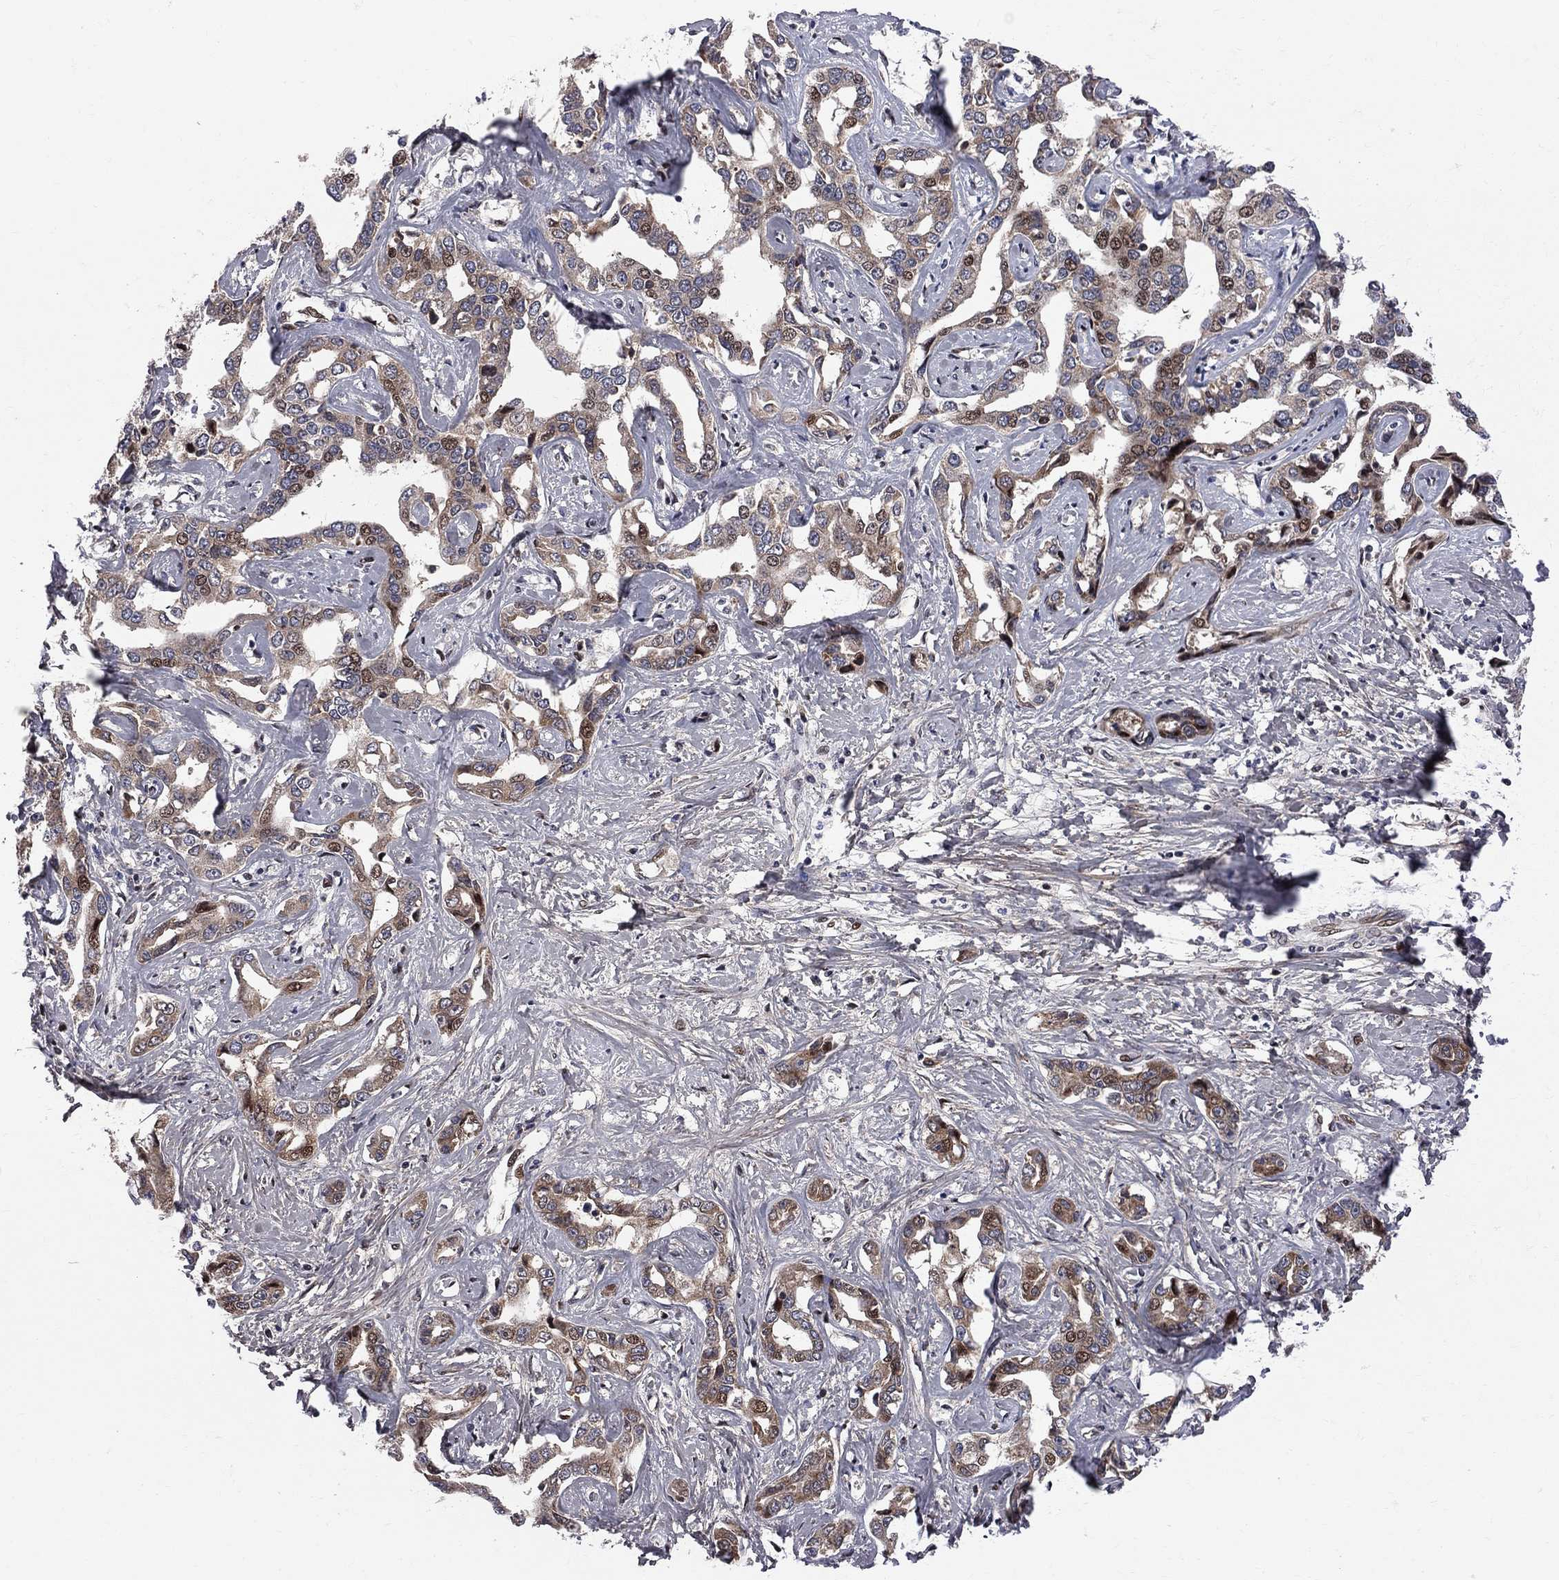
{"staining": {"intensity": "moderate", "quantity": "25%-75%", "location": "cytoplasmic/membranous,nuclear"}, "tissue": "liver cancer", "cell_type": "Tumor cells", "image_type": "cancer", "snomed": [{"axis": "morphology", "description": "Cholangiocarcinoma"}, {"axis": "topography", "description": "Liver"}], "caption": "High-magnification brightfield microscopy of liver cholangiocarcinoma stained with DAB (brown) and counterstained with hematoxylin (blue). tumor cells exhibit moderate cytoplasmic/membranous and nuclear staining is identified in about25%-75% of cells.", "gene": "CNOT11", "patient": {"sex": "male", "age": 59}}